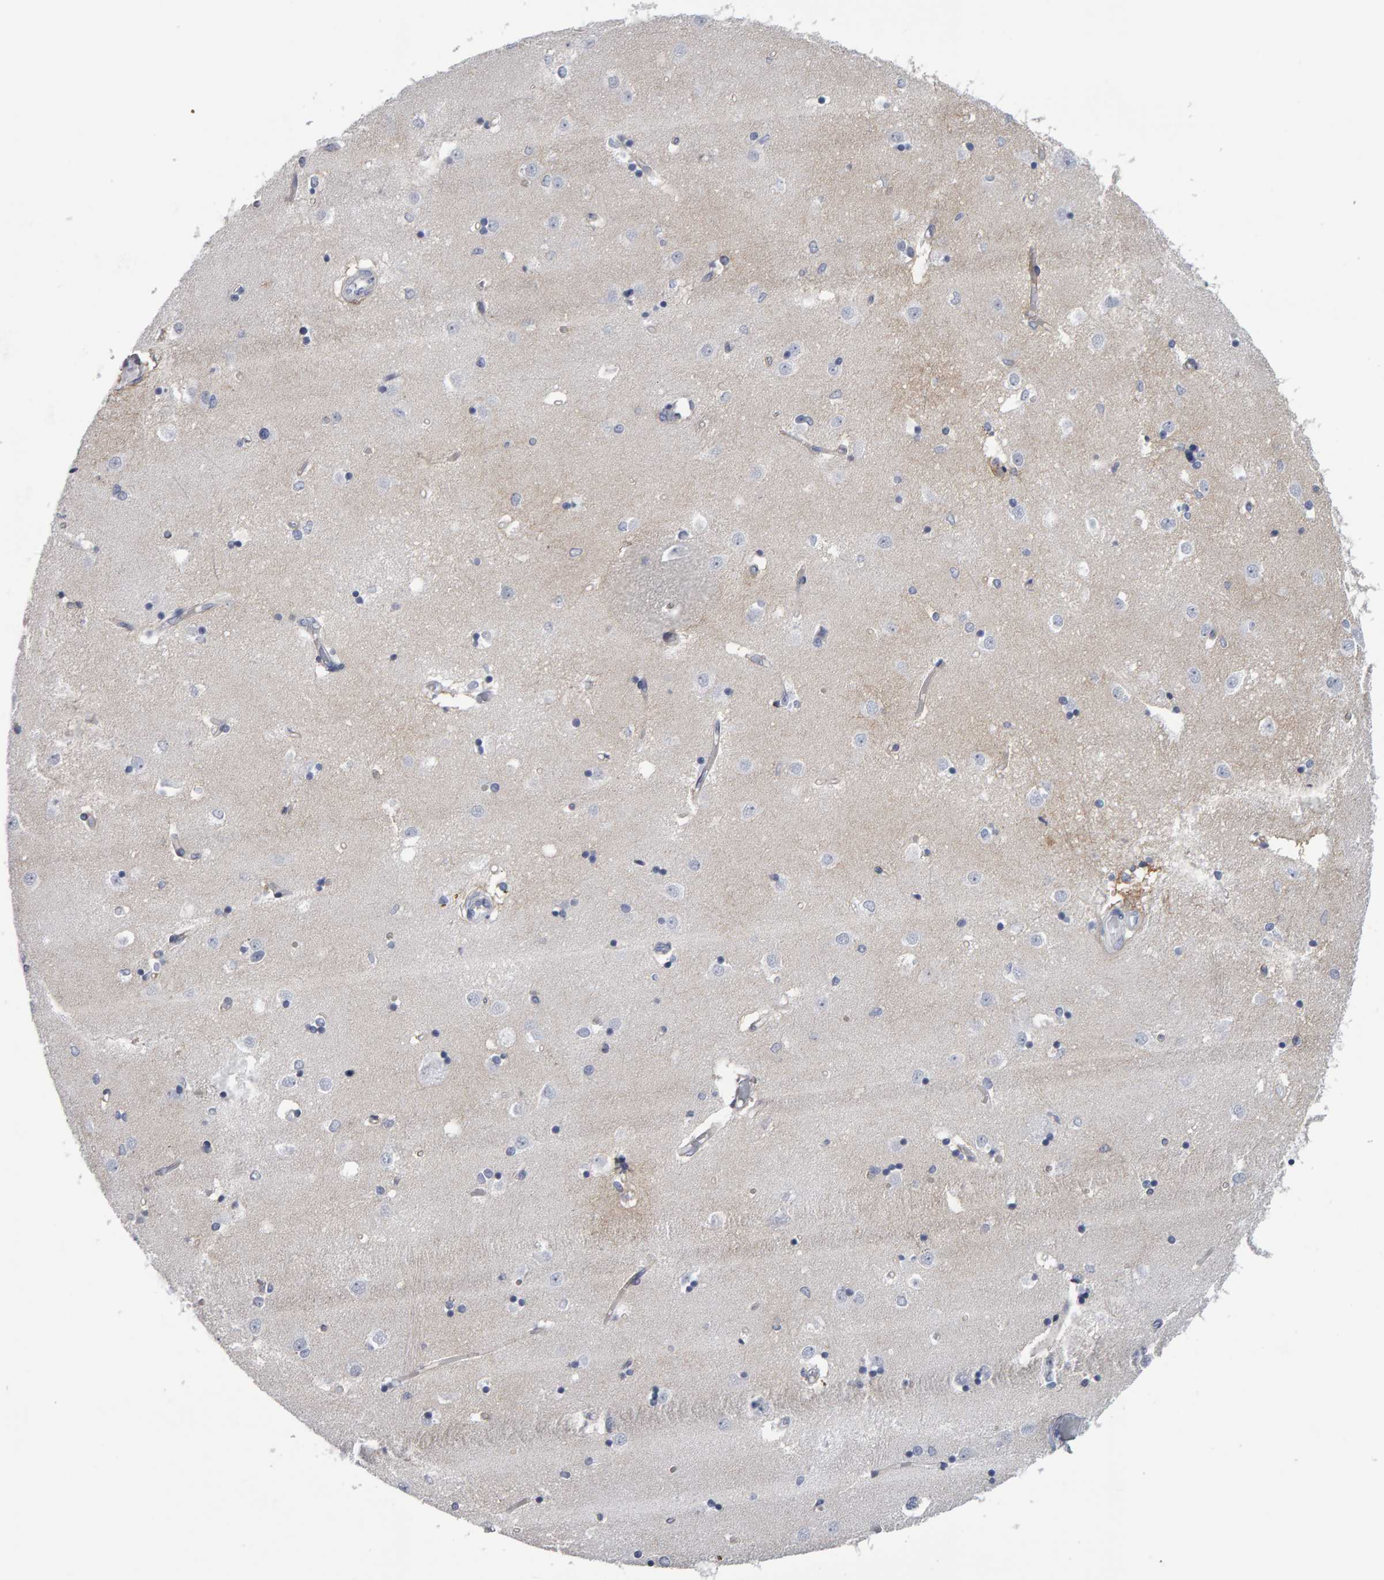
{"staining": {"intensity": "negative", "quantity": "none", "location": "none"}, "tissue": "caudate", "cell_type": "Glial cells", "image_type": "normal", "snomed": [{"axis": "morphology", "description": "Normal tissue, NOS"}, {"axis": "topography", "description": "Lateral ventricle wall"}], "caption": "IHC of benign caudate reveals no staining in glial cells. (IHC, brightfield microscopy, high magnification).", "gene": "CD38", "patient": {"sex": "male", "age": 45}}